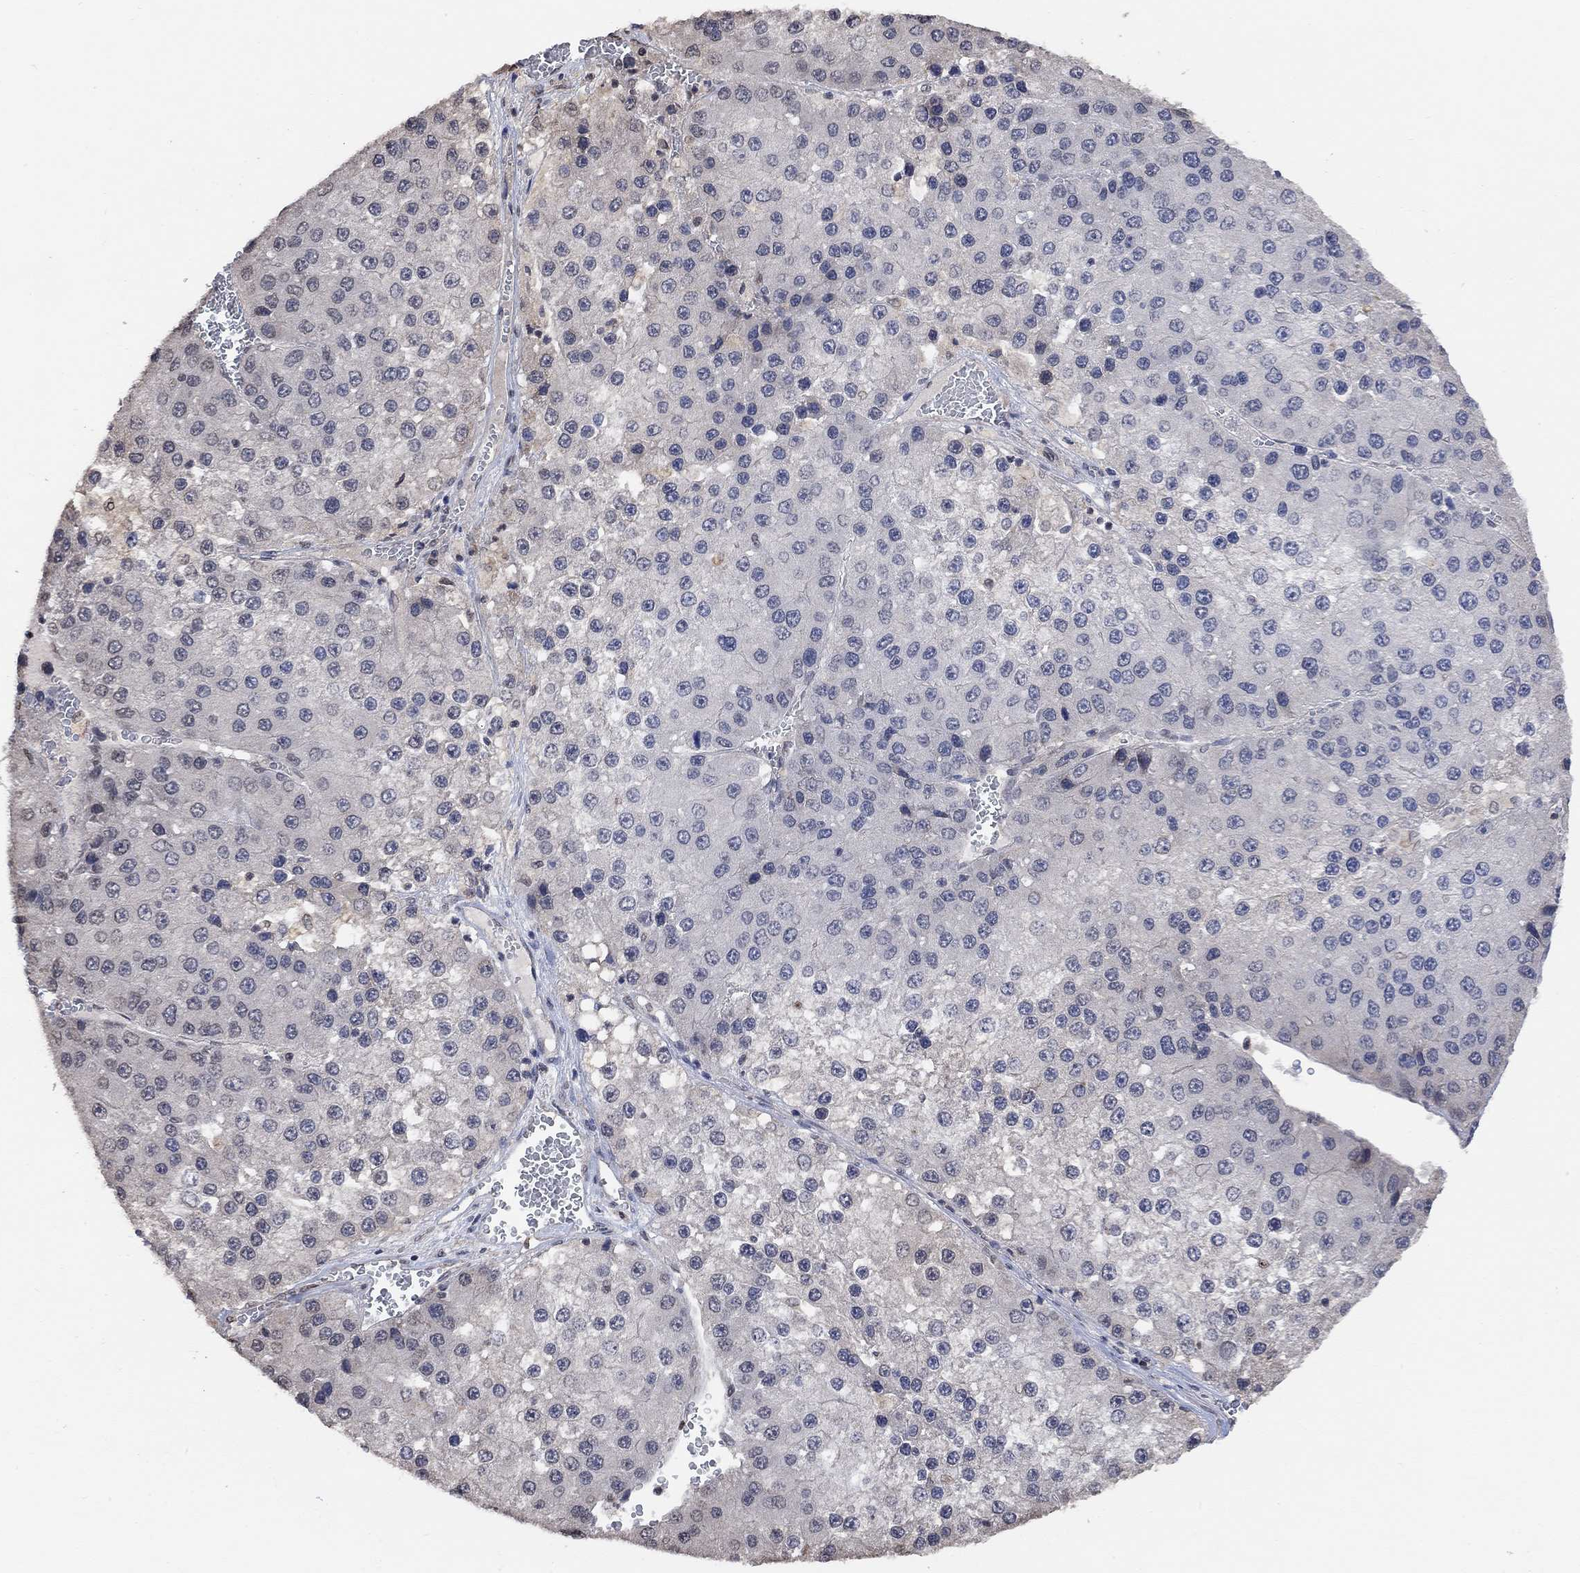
{"staining": {"intensity": "negative", "quantity": "none", "location": "none"}, "tissue": "liver cancer", "cell_type": "Tumor cells", "image_type": "cancer", "snomed": [{"axis": "morphology", "description": "Carcinoma, Hepatocellular, NOS"}, {"axis": "topography", "description": "Liver"}], "caption": "Liver hepatocellular carcinoma was stained to show a protein in brown. There is no significant expression in tumor cells.", "gene": "UNC5B", "patient": {"sex": "female", "age": 73}}